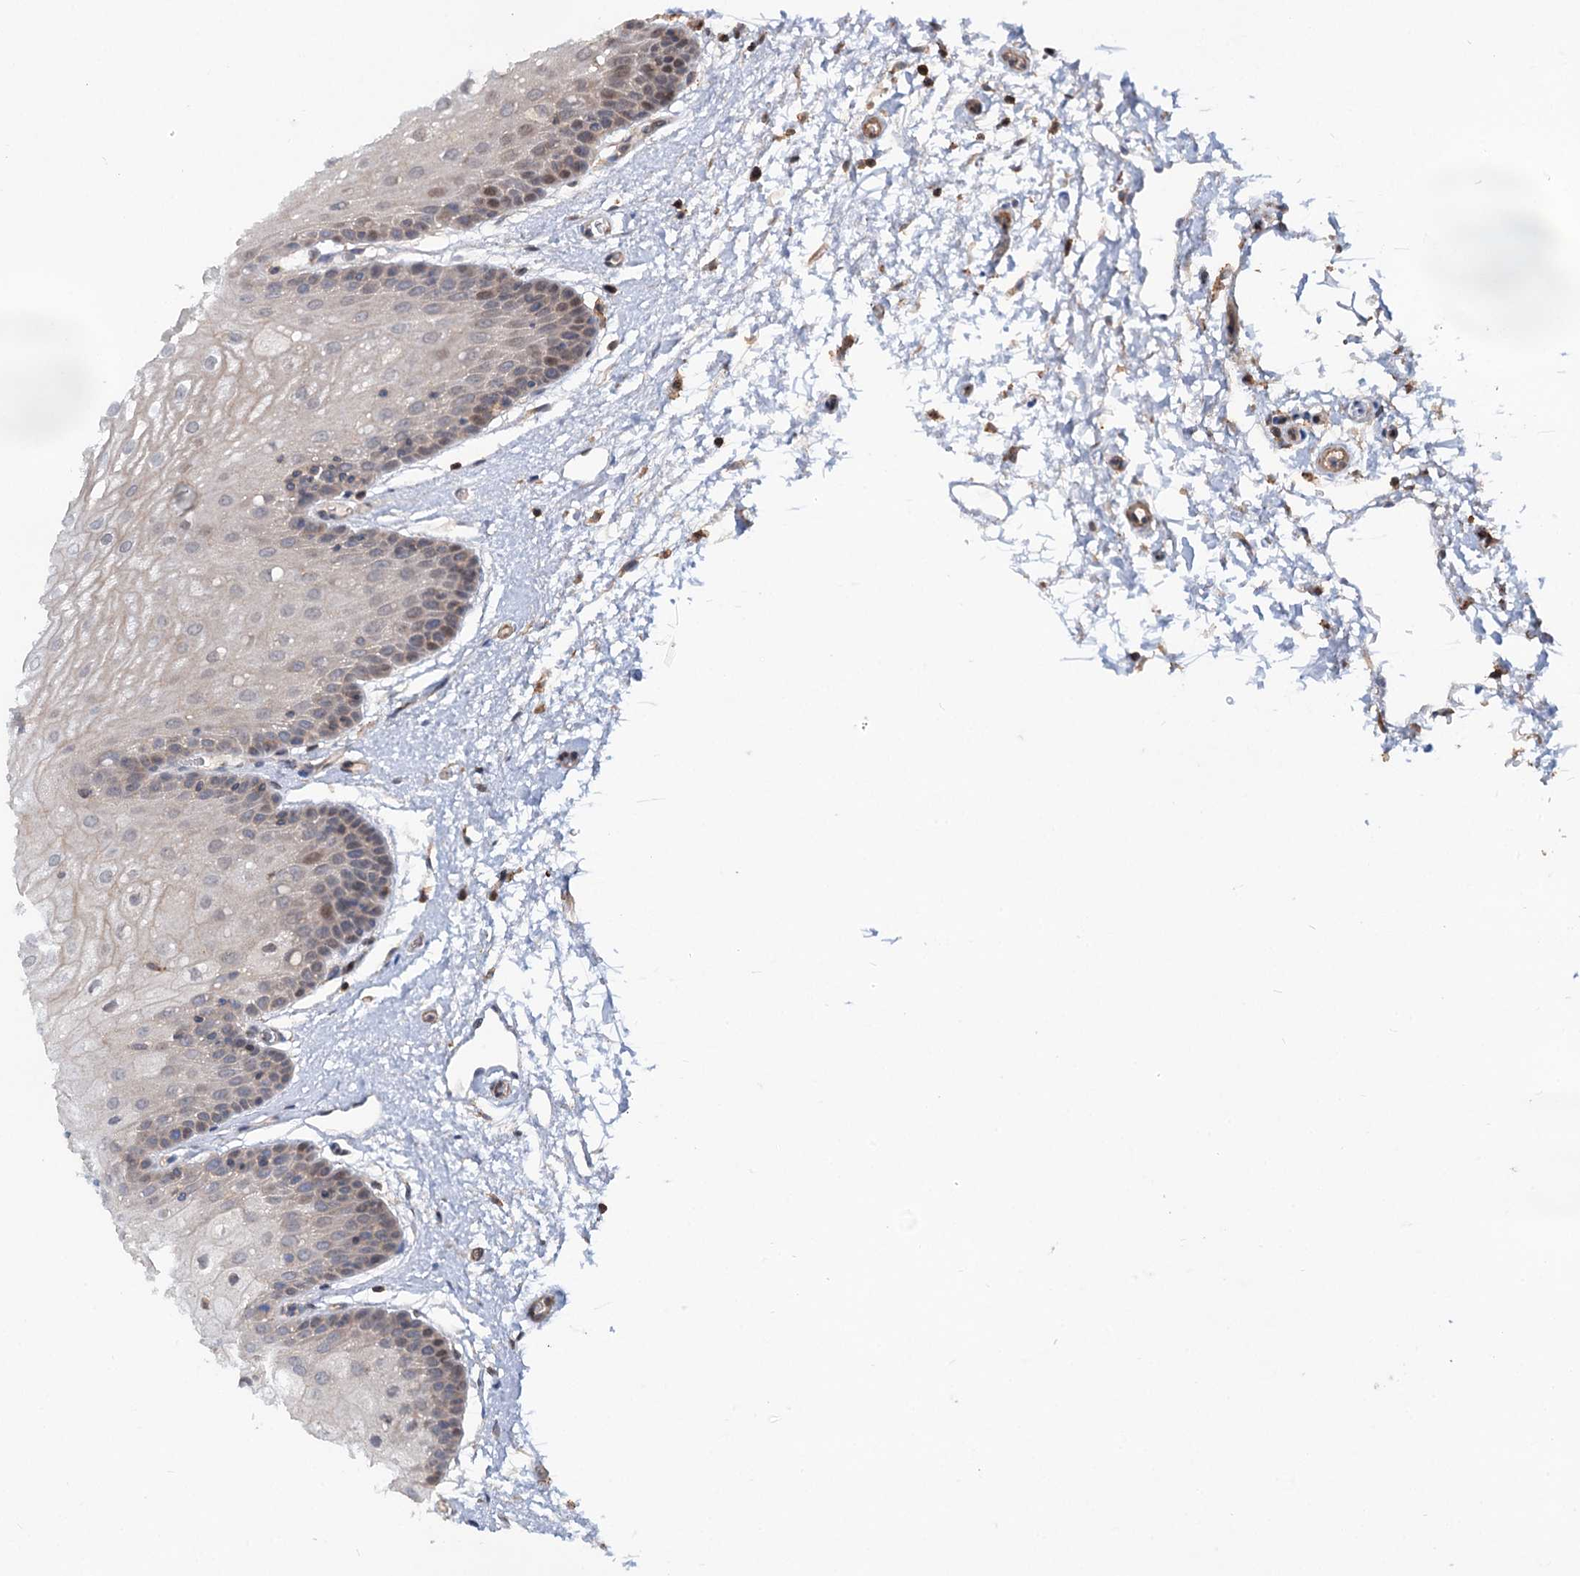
{"staining": {"intensity": "weak", "quantity": "<25%", "location": "cytoplasmic/membranous"}, "tissue": "oral mucosa", "cell_type": "Squamous epithelial cells", "image_type": "normal", "snomed": [{"axis": "morphology", "description": "Normal tissue, NOS"}, {"axis": "topography", "description": "Oral tissue"}, {"axis": "topography", "description": "Tounge, NOS"}], "caption": "A histopathology image of oral mucosa stained for a protein shows no brown staining in squamous epithelial cells. (DAB immunohistochemistry, high magnification).", "gene": "GRIP1", "patient": {"sex": "female", "age": 73}}